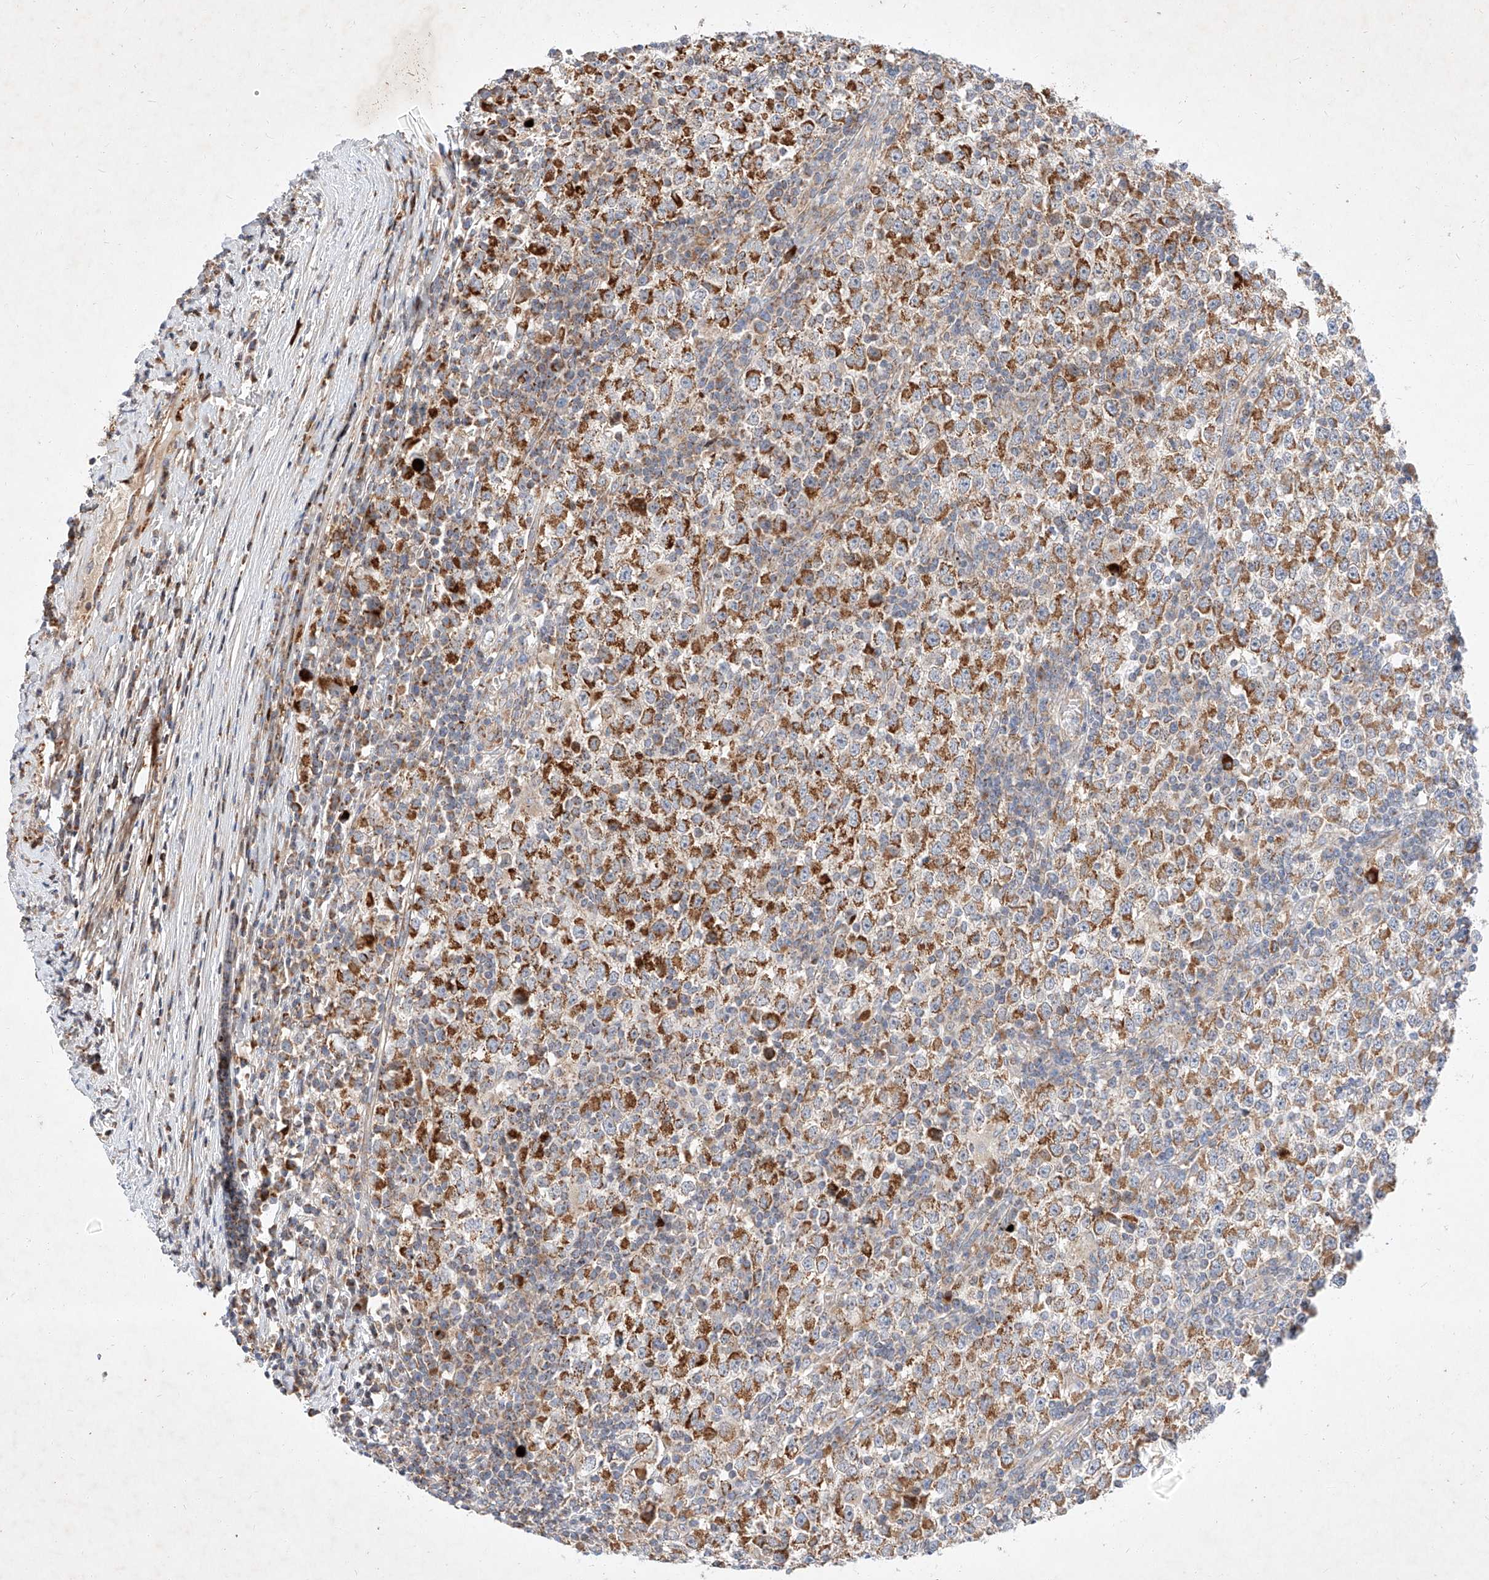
{"staining": {"intensity": "strong", "quantity": ">75%", "location": "cytoplasmic/membranous"}, "tissue": "testis cancer", "cell_type": "Tumor cells", "image_type": "cancer", "snomed": [{"axis": "morphology", "description": "Seminoma, NOS"}, {"axis": "topography", "description": "Testis"}], "caption": "Immunohistochemistry (IHC) of testis cancer (seminoma) displays high levels of strong cytoplasmic/membranous expression in approximately >75% of tumor cells.", "gene": "OSGEPL1", "patient": {"sex": "male", "age": 65}}